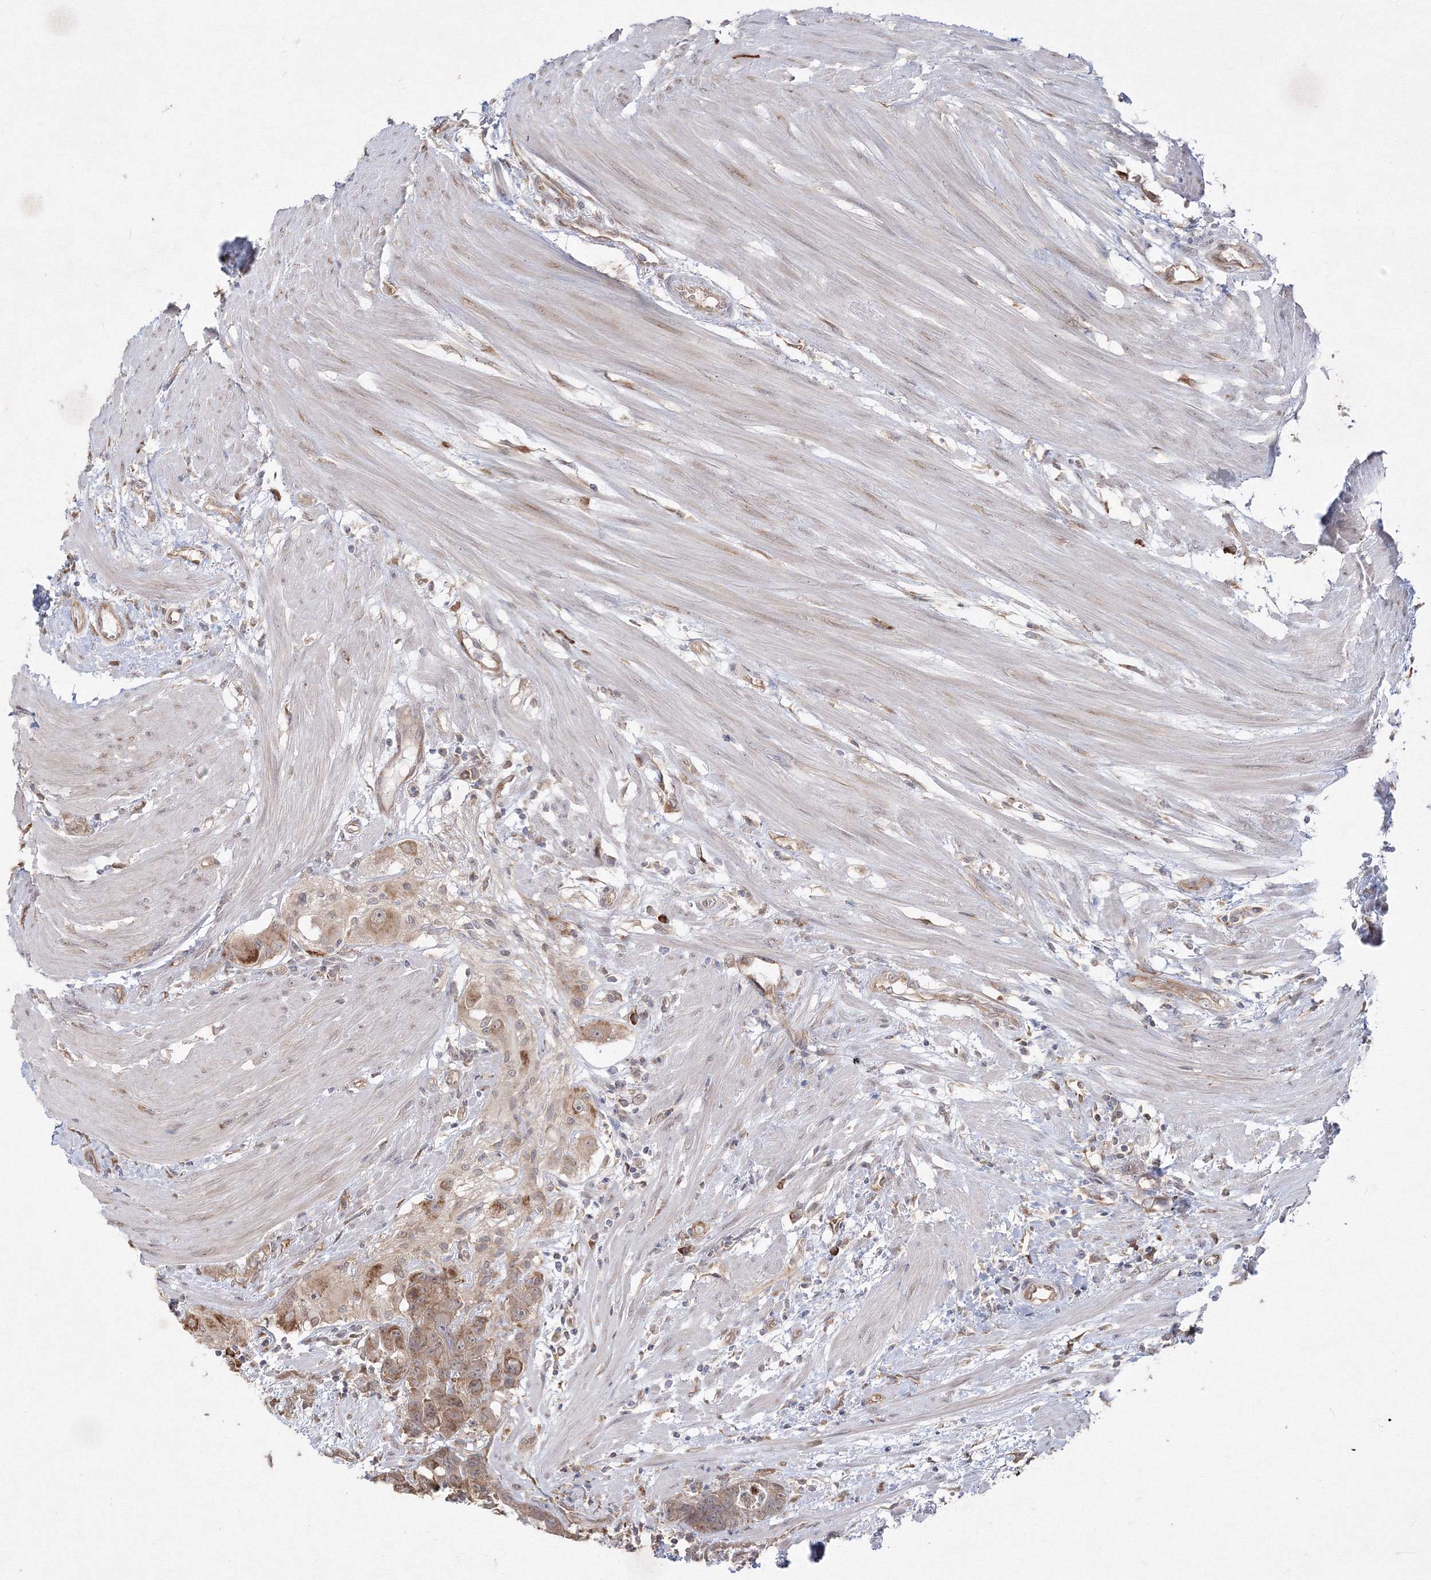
{"staining": {"intensity": "moderate", "quantity": ">75%", "location": "cytoplasmic/membranous"}, "tissue": "colorectal cancer", "cell_type": "Tumor cells", "image_type": "cancer", "snomed": [{"axis": "morphology", "description": "Adenocarcinoma, NOS"}, {"axis": "topography", "description": "Colon"}], "caption": "The histopathology image demonstrates a brown stain indicating the presence of a protein in the cytoplasmic/membranous of tumor cells in colorectal cancer (adenocarcinoma). Nuclei are stained in blue.", "gene": "FBXL8", "patient": {"sex": "female", "age": 67}}